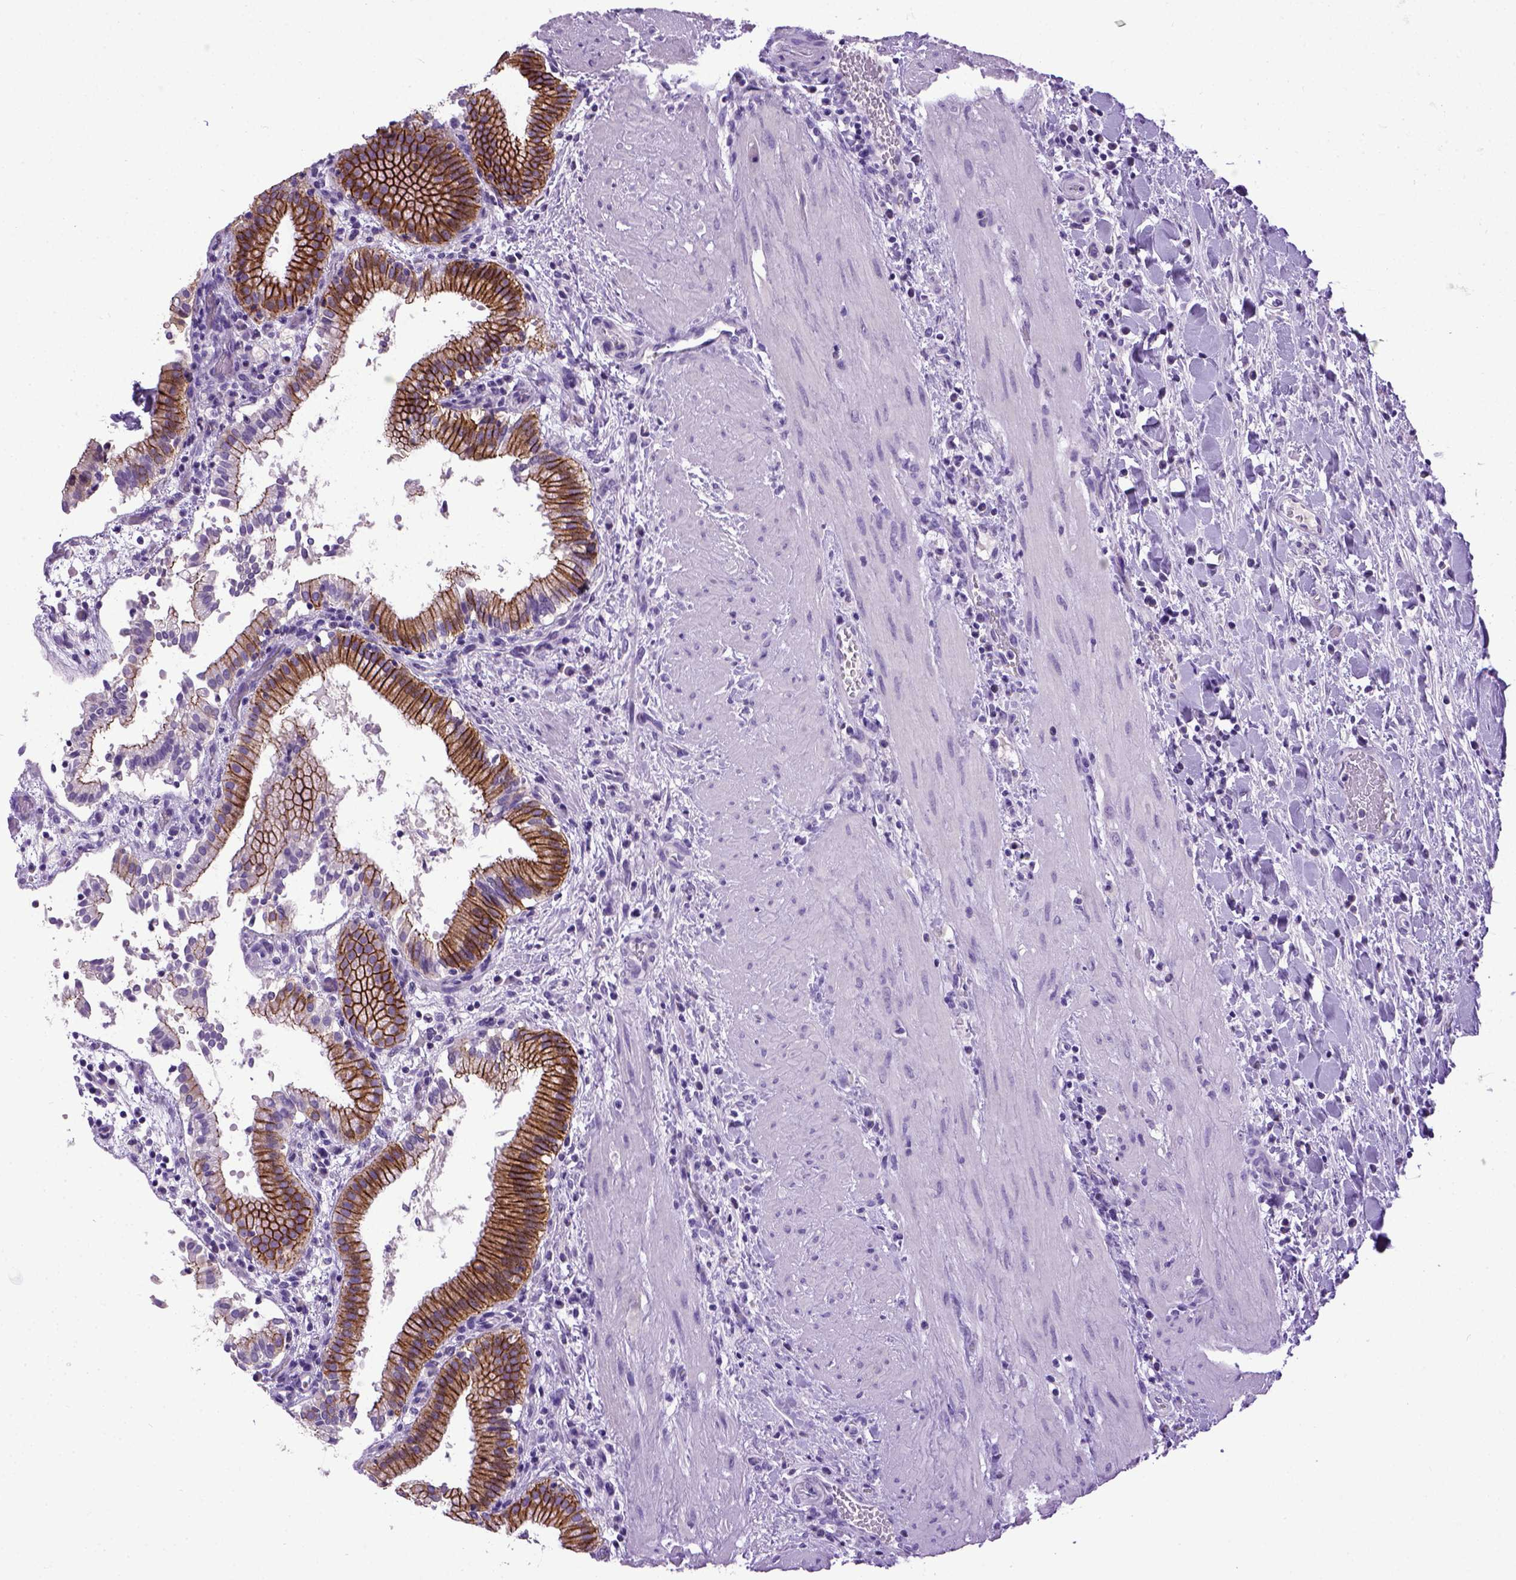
{"staining": {"intensity": "strong", "quantity": ">75%", "location": "cytoplasmic/membranous"}, "tissue": "gallbladder", "cell_type": "Glandular cells", "image_type": "normal", "snomed": [{"axis": "morphology", "description": "Normal tissue, NOS"}, {"axis": "topography", "description": "Gallbladder"}], "caption": "This is a photomicrograph of immunohistochemistry (IHC) staining of benign gallbladder, which shows strong positivity in the cytoplasmic/membranous of glandular cells.", "gene": "CDH1", "patient": {"sex": "male", "age": 42}}